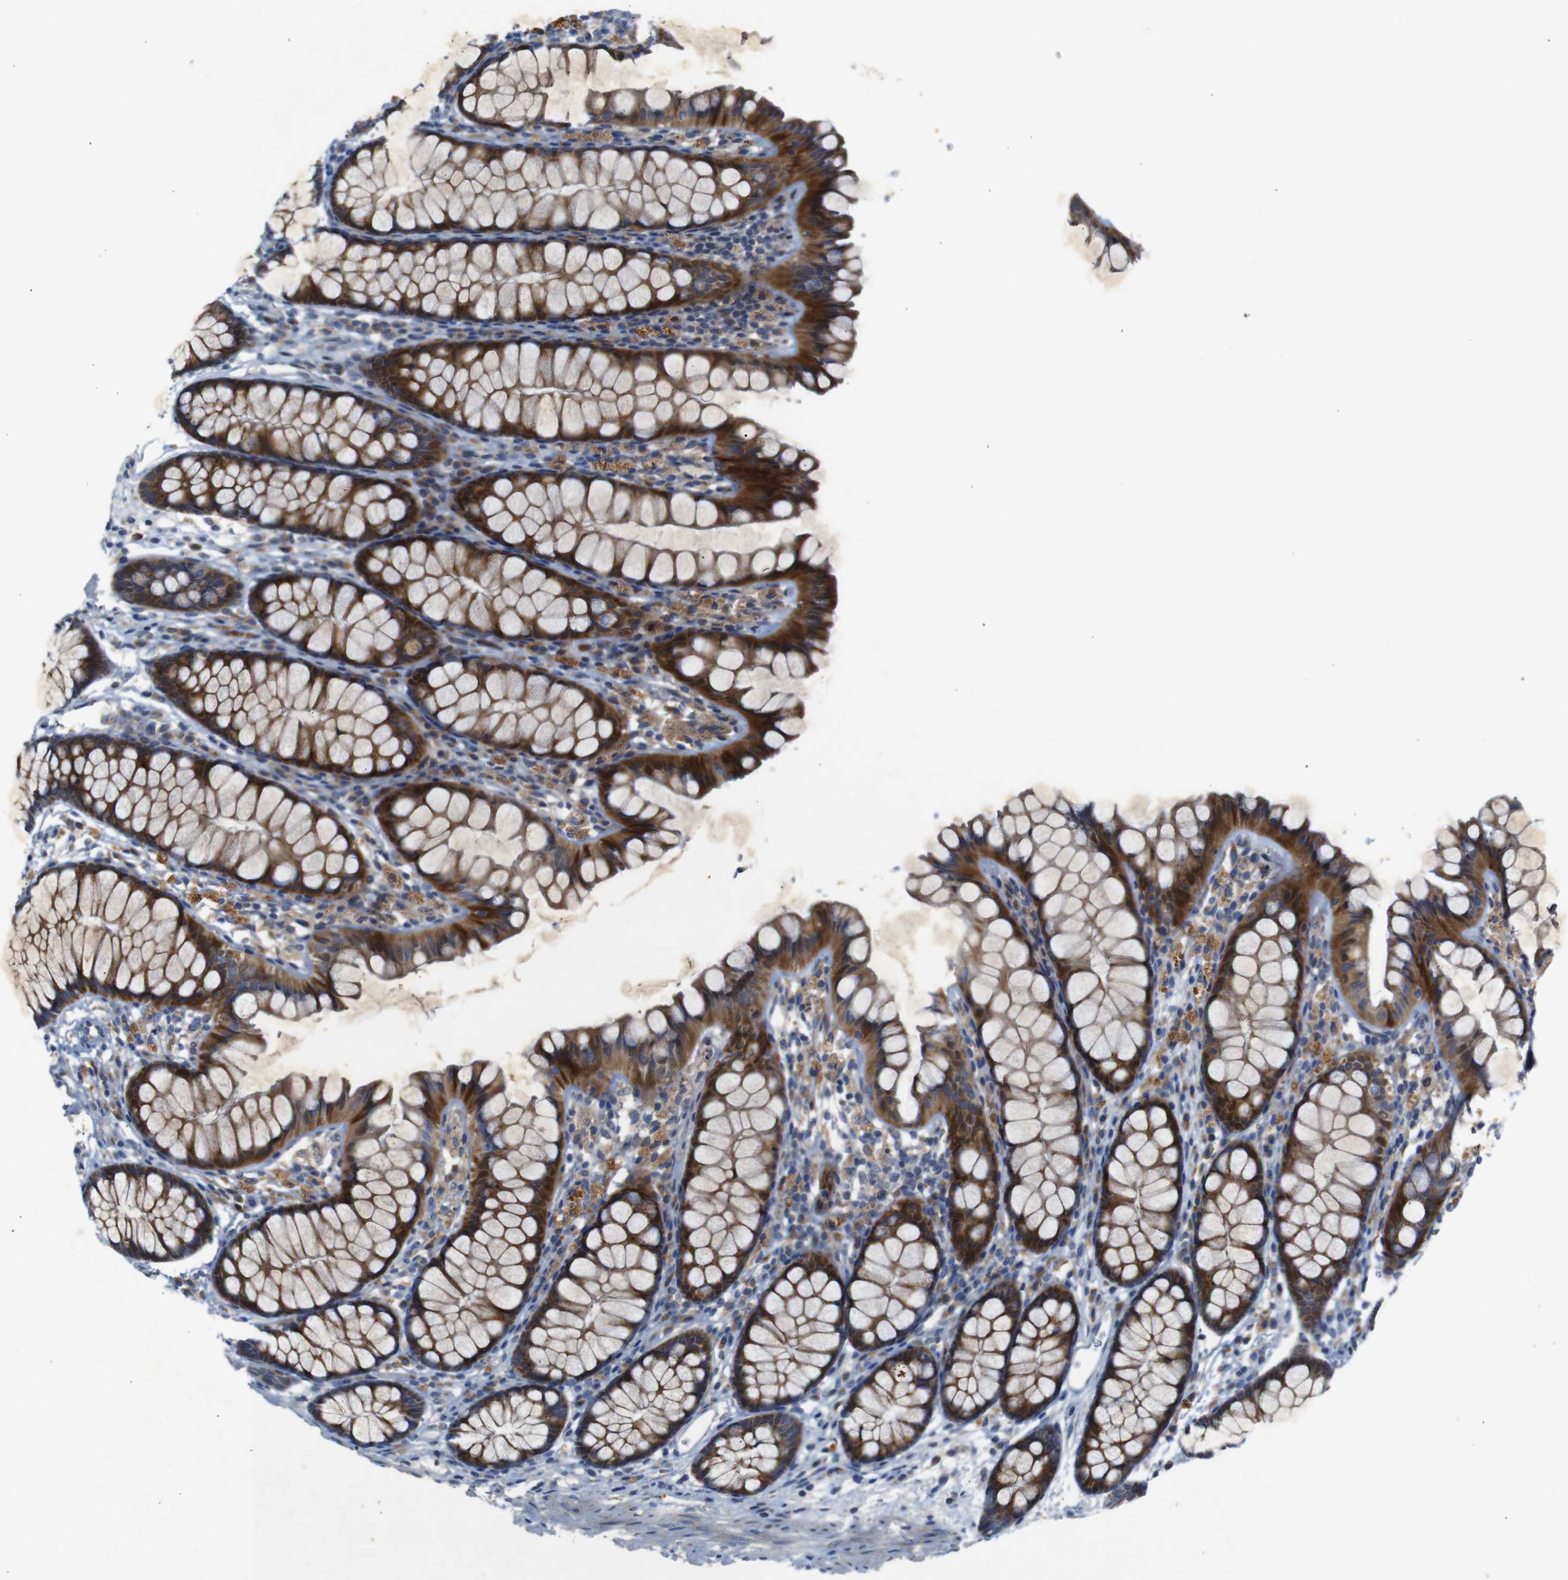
{"staining": {"intensity": "weak", "quantity": "25%-75%", "location": "cytoplasmic/membranous"}, "tissue": "colon", "cell_type": "Endothelial cells", "image_type": "normal", "snomed": [{"axis": "morphology", "description": "Normal tissue, NOS"}, {"axis": "topography", "description": "Colon"}], "caption": "Immunohistochemical staining of benign colon shows weak cytoplasmic/membranous protein expression in approximately 25%-75% of endothelial cells.", "gene": "CHST10", "patient": {"sex": "female", "age": 55}}